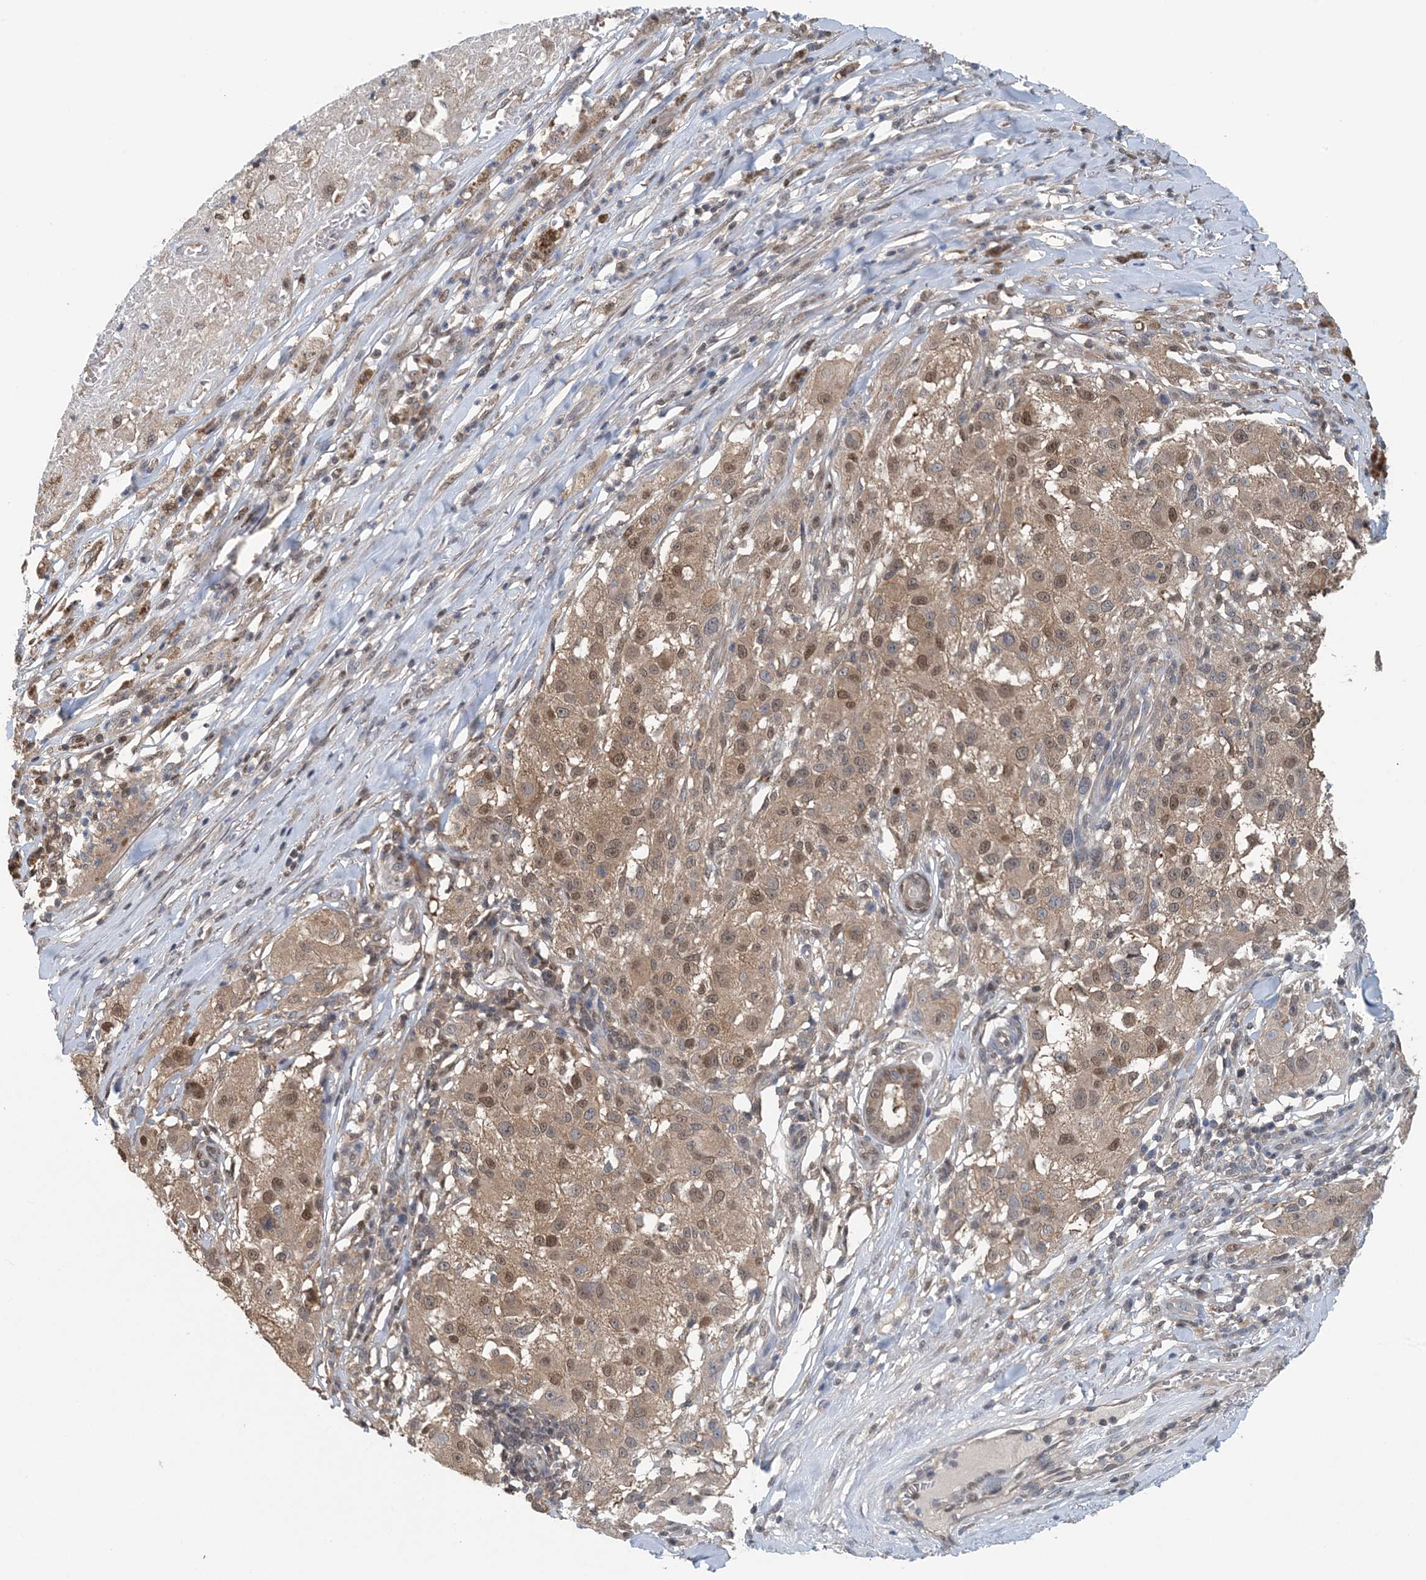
{"staining": {"intensity": "moderate", "quantity": ">75%", "location": "cytoplasmic/membranous,nuclear"}, "tissue": "melanoma", "cell_type": "Tumor cells", "image_type": "cancer", "snomed": [{"axis": "morphology", "description": "Necrosis, NOS"}, {"axis": "morphology", "description": "Malignant melanoma, NOS"}, {"axis": "topography", "description": "Skin"}], "caption": "Immunohistochemistry image of neoplastic tissue: malignant melanoma stained using immunohistochemistry (IHC) shows medium levels of moderate protein expression localized specifically in the cytoplasmic/membranous and nuclear of tumor cells, appearing as a cytoplasmic/membranous and nuclear brown color.", "gene": "HIKESHI", "patient": {"sex": "female", "age": 87}}